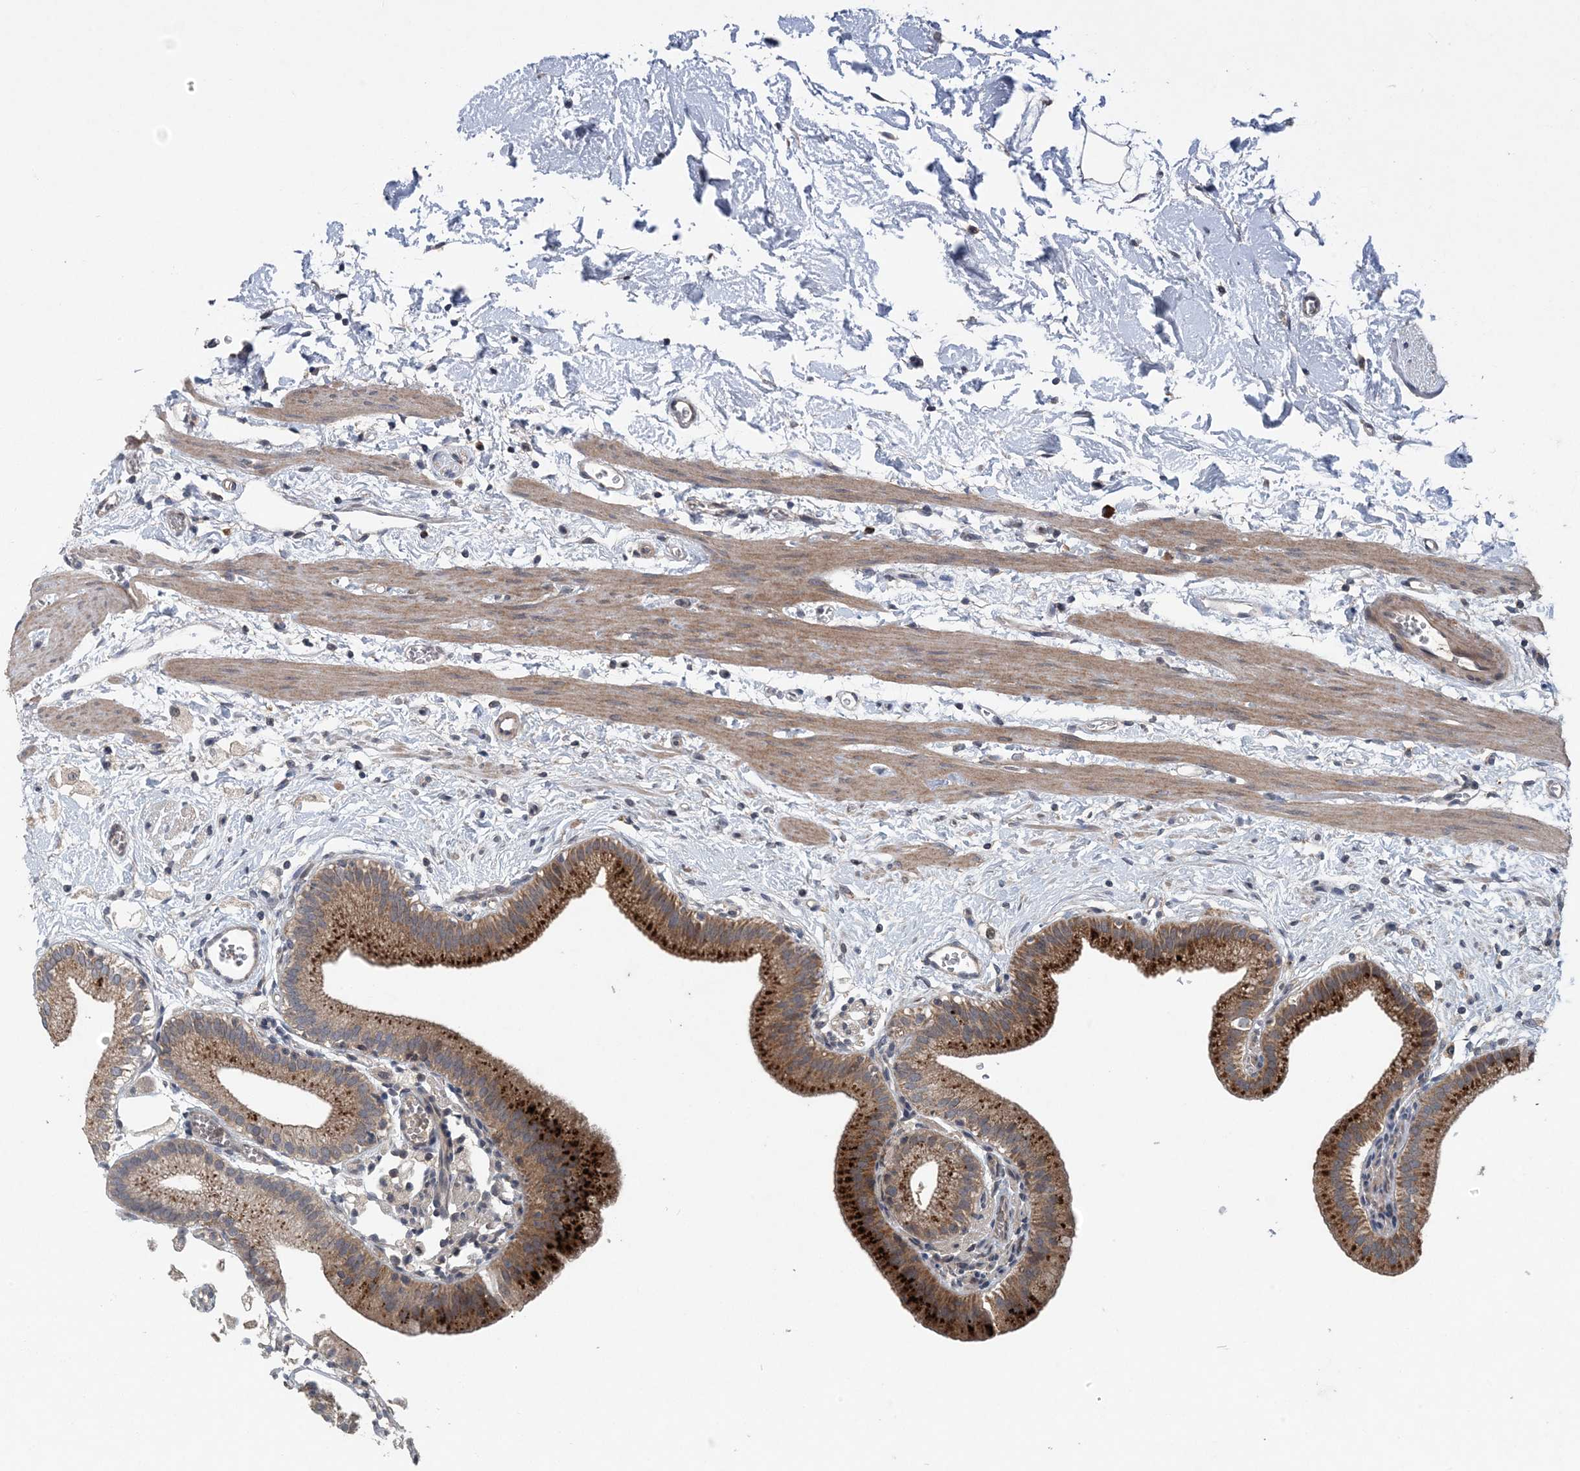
{"staining": {"intensity": "strong", "quantity": ">75%", "location": "cytoplasmic/membranous"}, "tissue": "gallbladder", "cell_type": "Glandular cells", "image_type": "normal", "snomed": [{"axis": "morphology", "description": "Normal tissue, NOS"}, {"axis": "topography", "description": "Gallbladder"}], "caption": "Gallbladder stained with a brown dye shows strong cytoplasmic/membranous positive staining in approximately >75% of glandular cells.", "gene": "MYO9B", "patient": {"sex": "male", "age": 55}}